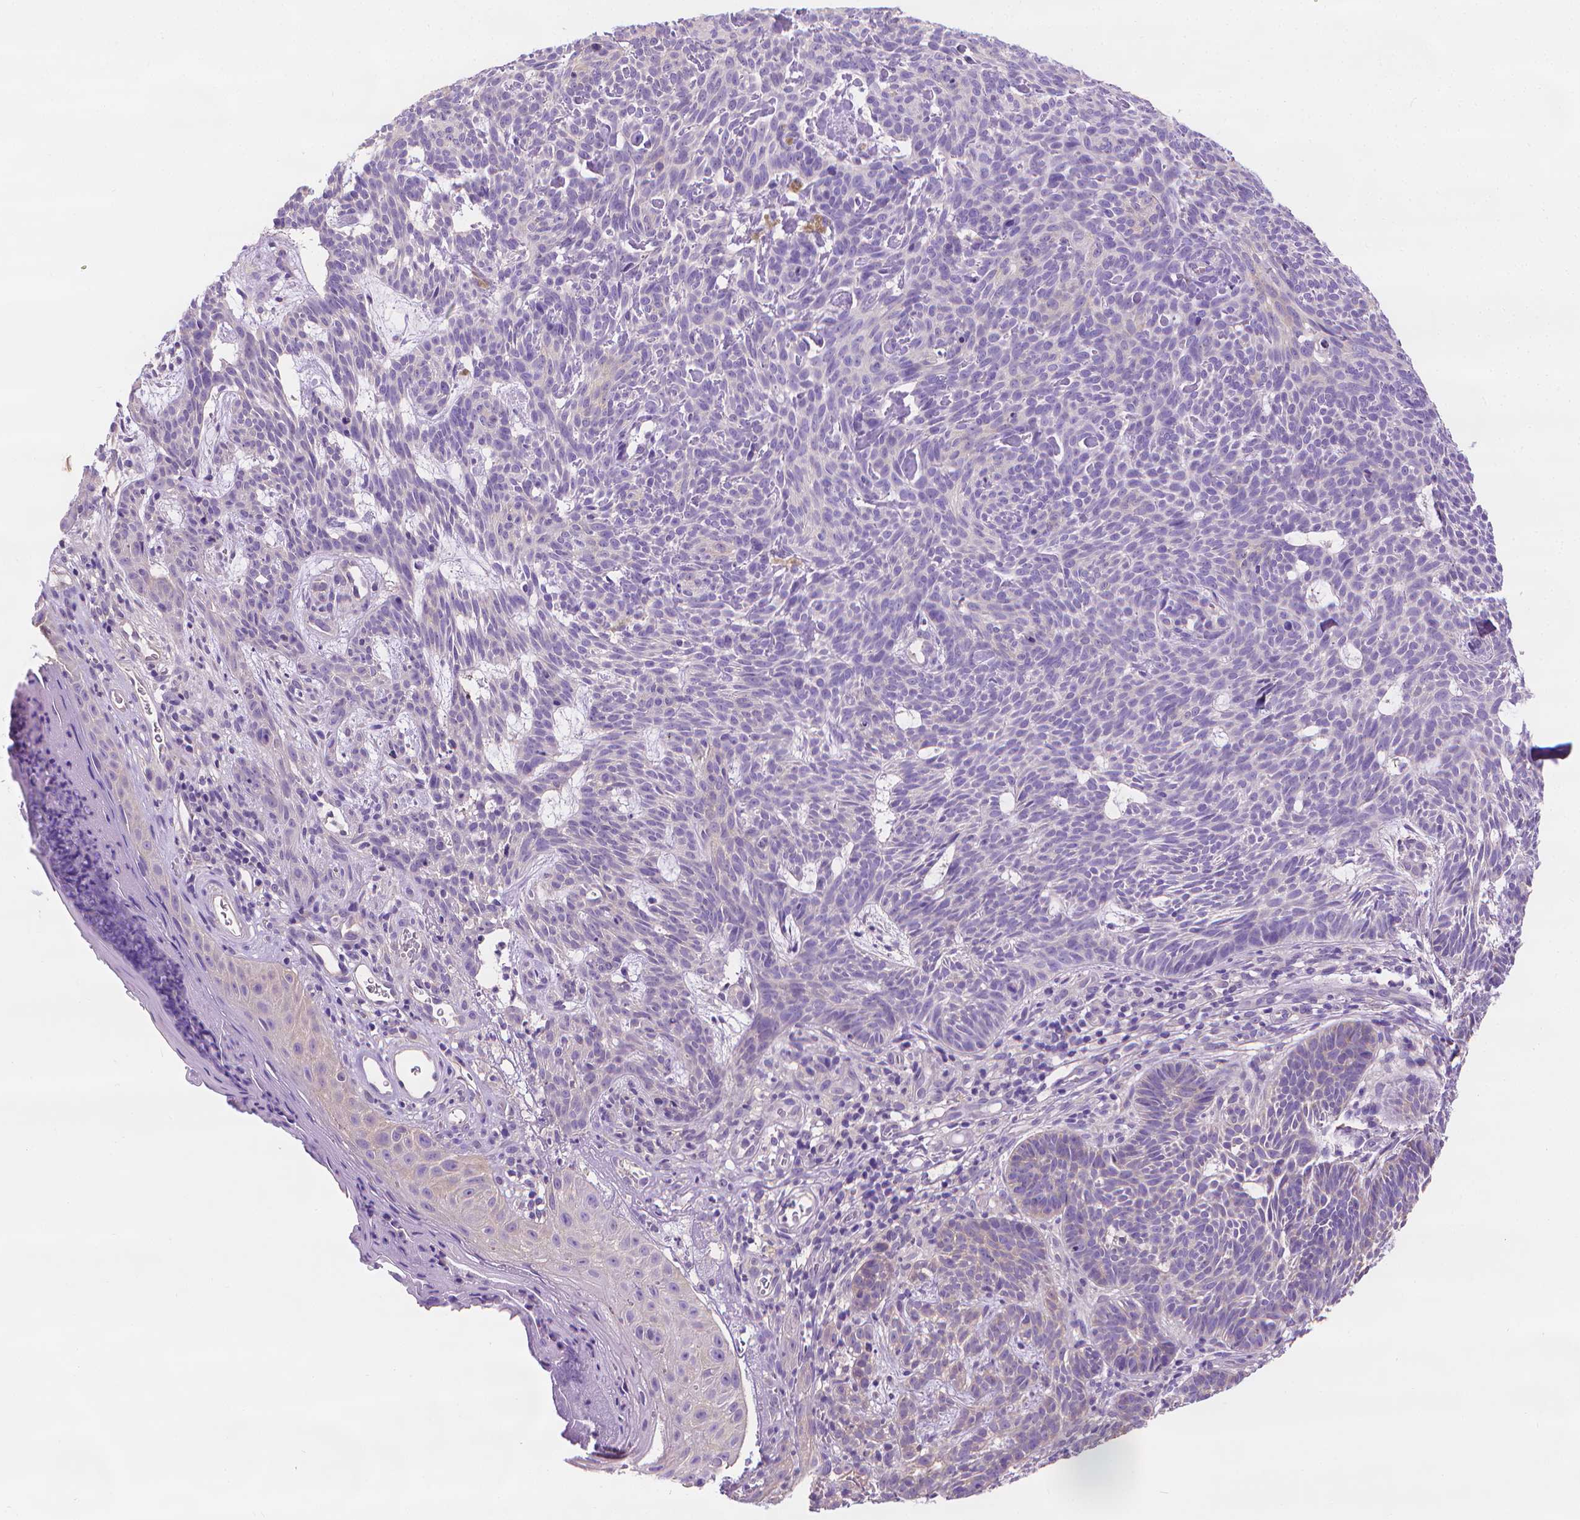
{"staining": {"intensity": "negative", "quantity": "none", "location": "none"}, "tissue": "skin cancer", "cell_type": "Tumor cells", "image_type": "cancer", "snomed": [{"axis": "morphology", "description": "Basal cell carcinoma"}, {"axis": "topography", "description": "Skin"}], "caption": "A high-resolution histopathology image shows immunohistochemistry (IHC) staining of skin cancer (basal cell carcinoma), which exhibits no significant positivity in tumor cells. (DAB (3,3'-diaminobenzidine) IHC visualized using brightfield microscopy, high magnification).", "gene": "FASN", "patient": {"sex": "male", "age": 59}}